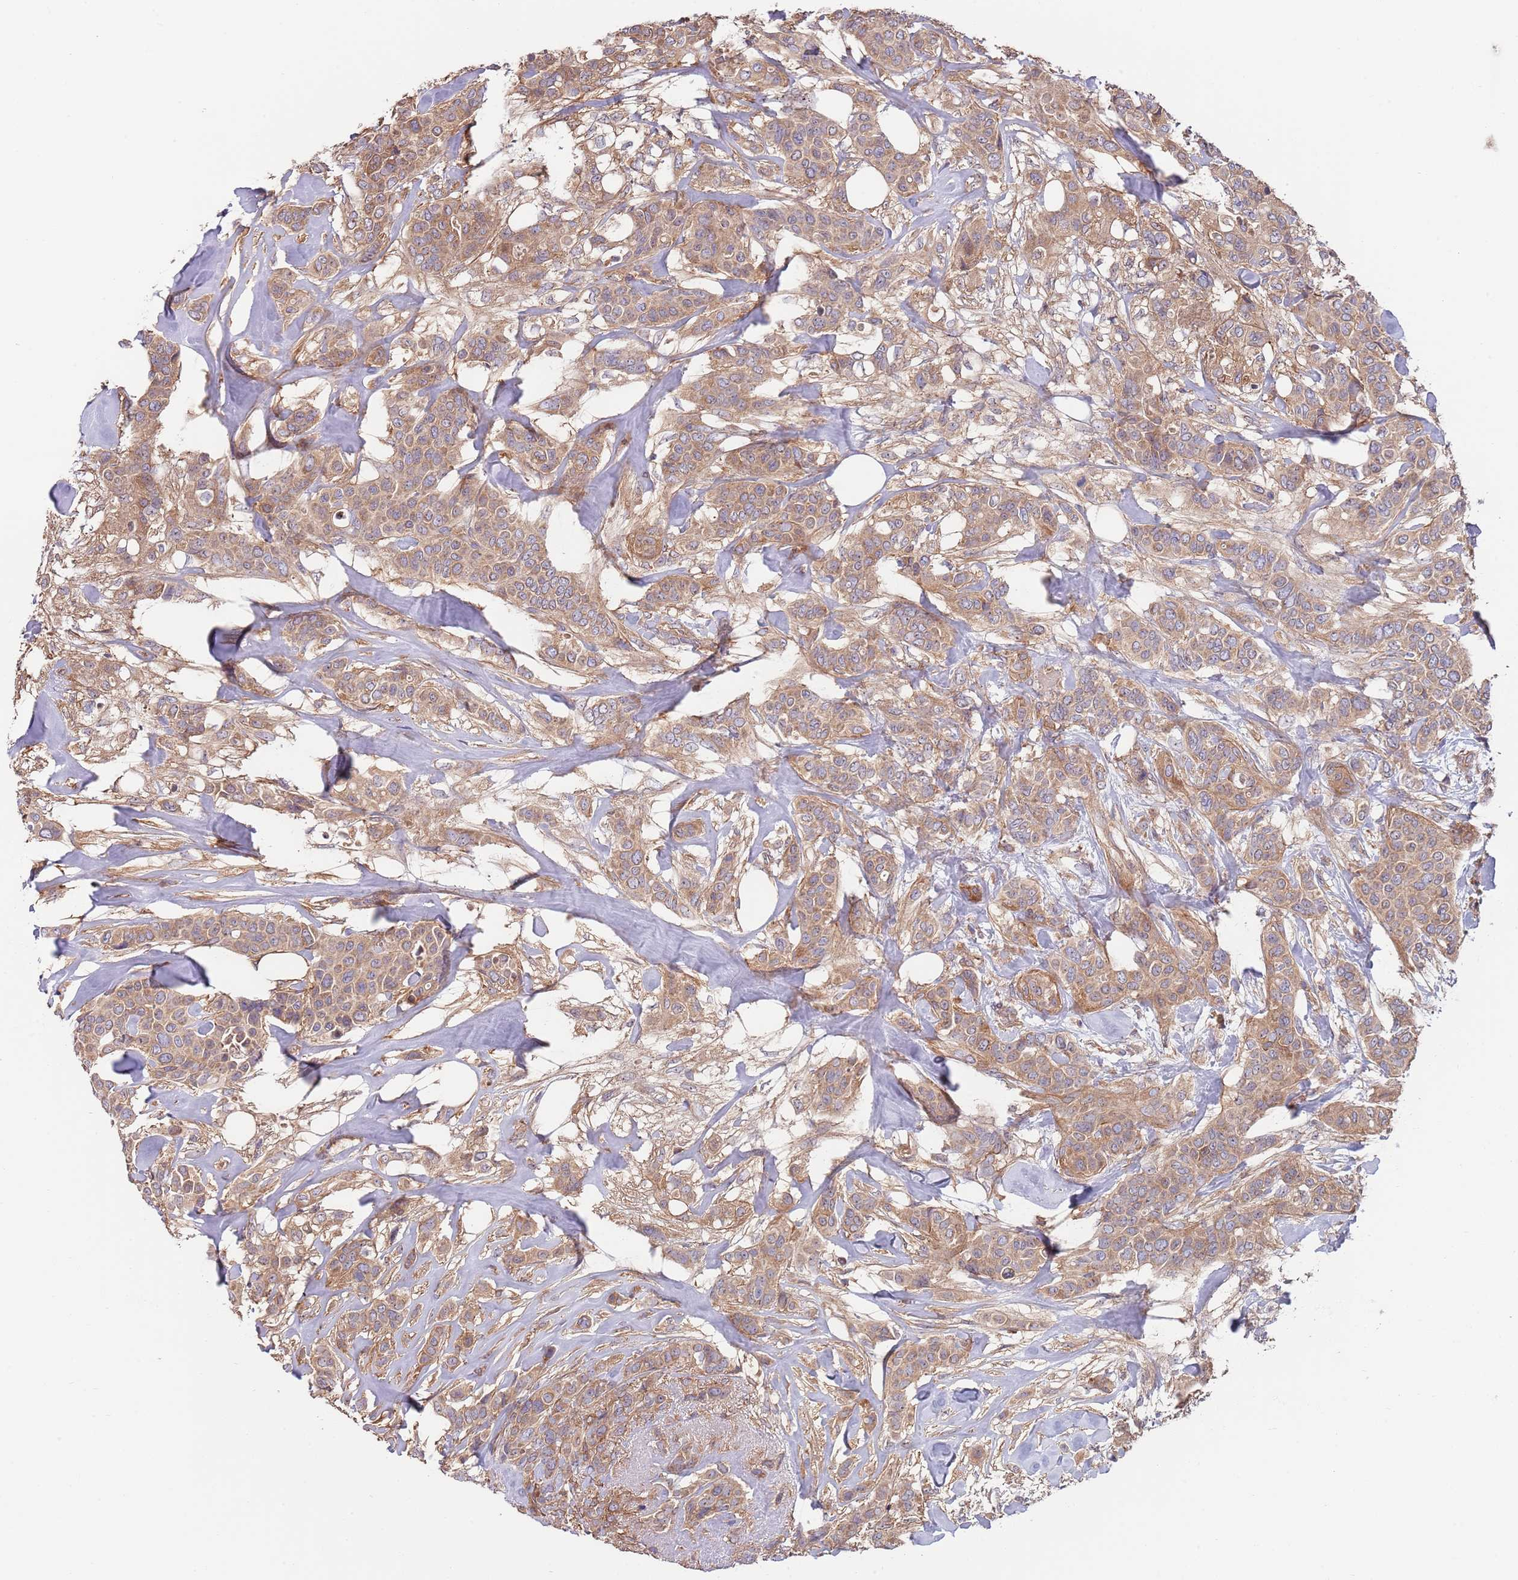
{"staining": {"intensity": "moderate", "quantity": ">75%", "location": "cytoplasmic/membranous"}, "tissue": "breast cancer", "cell_type": "Tumor cells", "image_type": "cancer", "snomed": [{"axis": "morphology", "description": "Lobular carcinoma"}, {"axis": "topography", "description": "Breast"}], "caption": "Immunohistochemistry (IHC) staining of lobular carcinoma (breast), which reveals medium levels of moderate cytoplasmic/membranous staining in approximately >75% of tumor cells indicating moderate cytoplasmic/membranous protein positivity. The staining was performed using DAB (brown) for protein detection and nuclei were counterstained in hematoxylin (blue).", "gene": "EIF3F", "patient": {"sex": "female", "age": 51}}